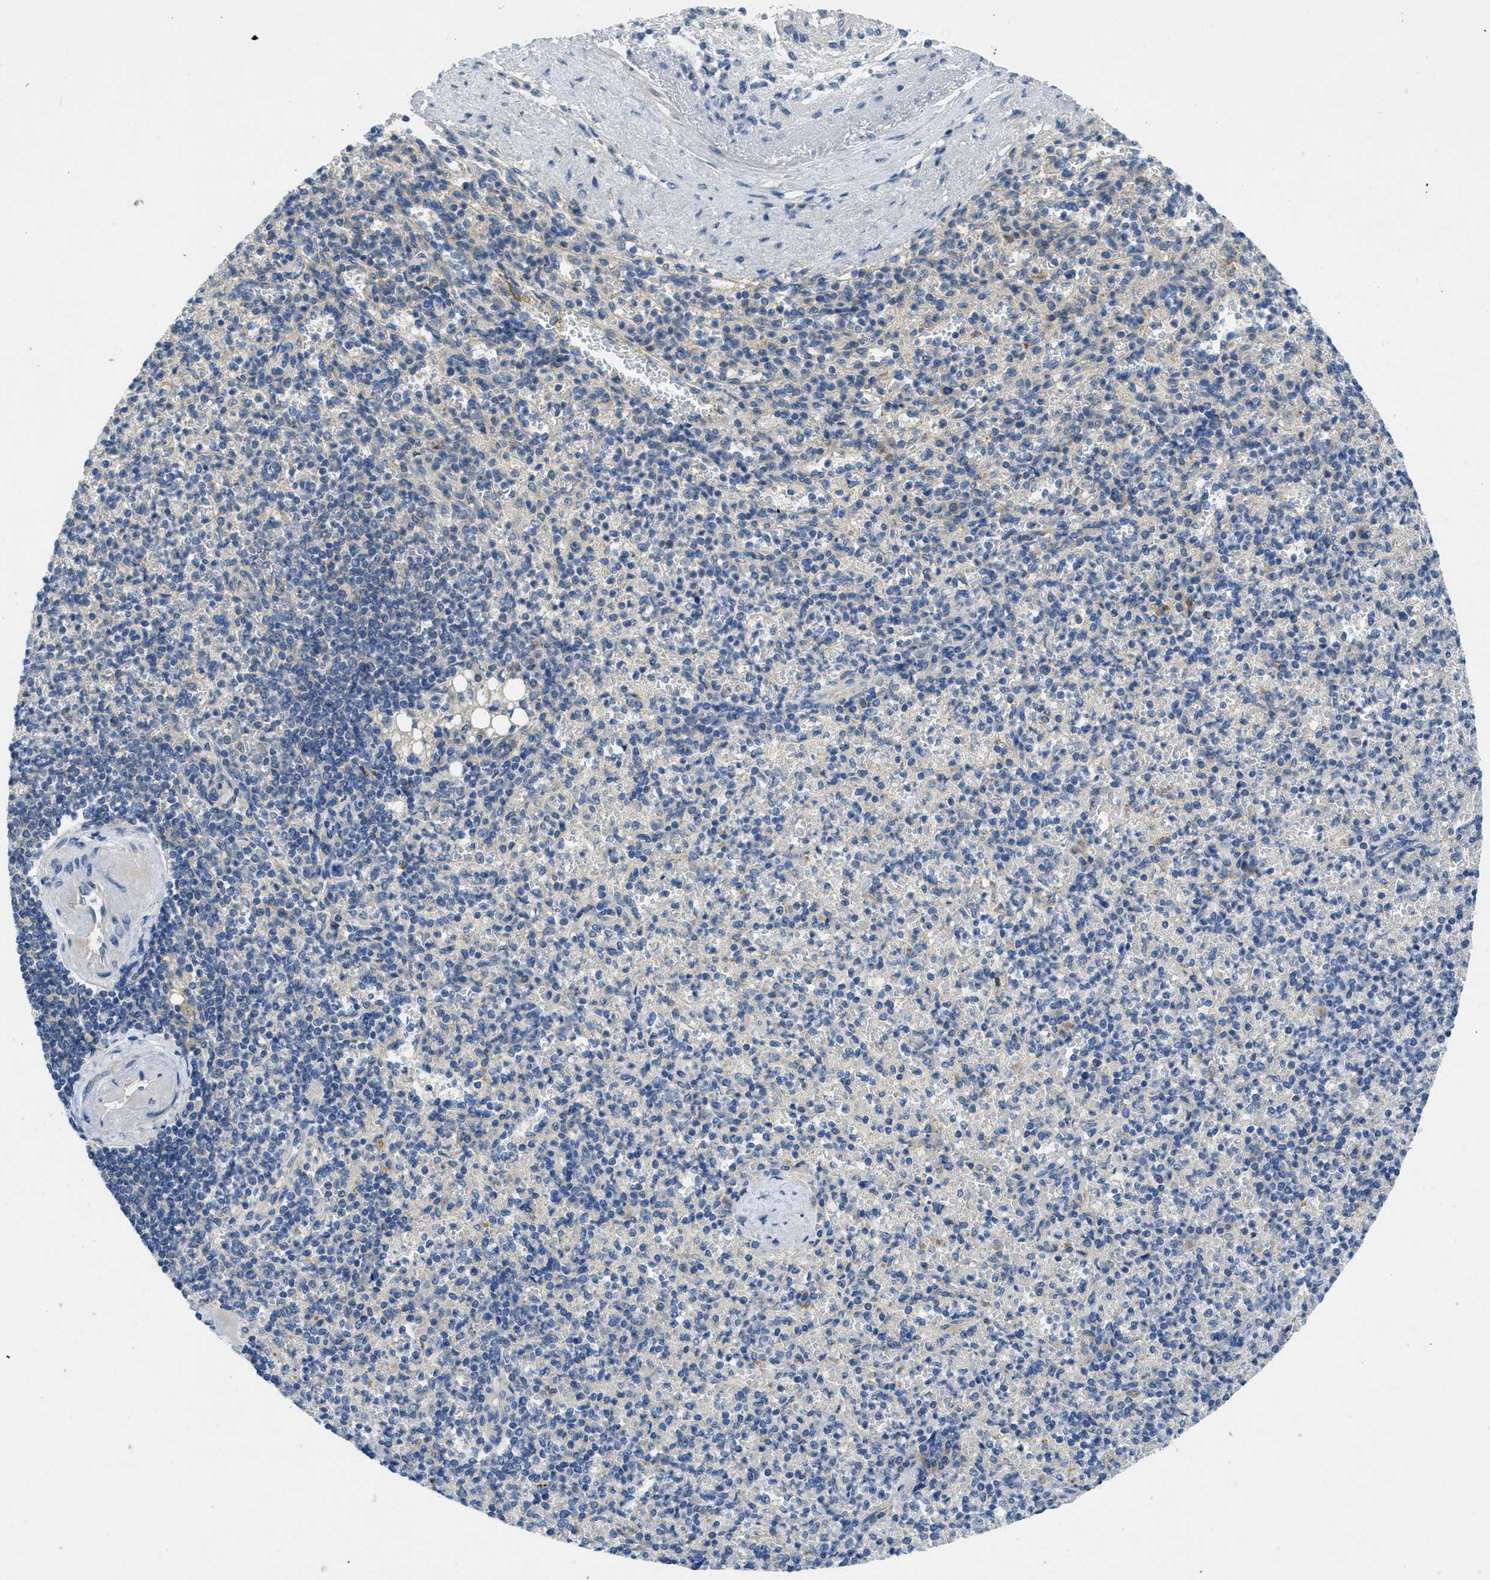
{"staining": {"intensity": "weak", "quantity": "<25%", "location": "cytoplasmic/membranous"}, "tissue": "spleen", "cell_type": "Cells in red pulp", "image_type": "normal", "snomed": [{"axis": "morphology", "description": "Normal tissue, NOS"}, {"axis": "topography", "description": "Spleen"}], "caption": "Unremarkable spleen was stained to show a protein in brown. There is no significant expression in cells in red pulp. (Brightfield microscopy of DAB immunohistochemistry at high magnification).", "gene": "RIPK2", "patient": {"sex": "female", "age": 74}}